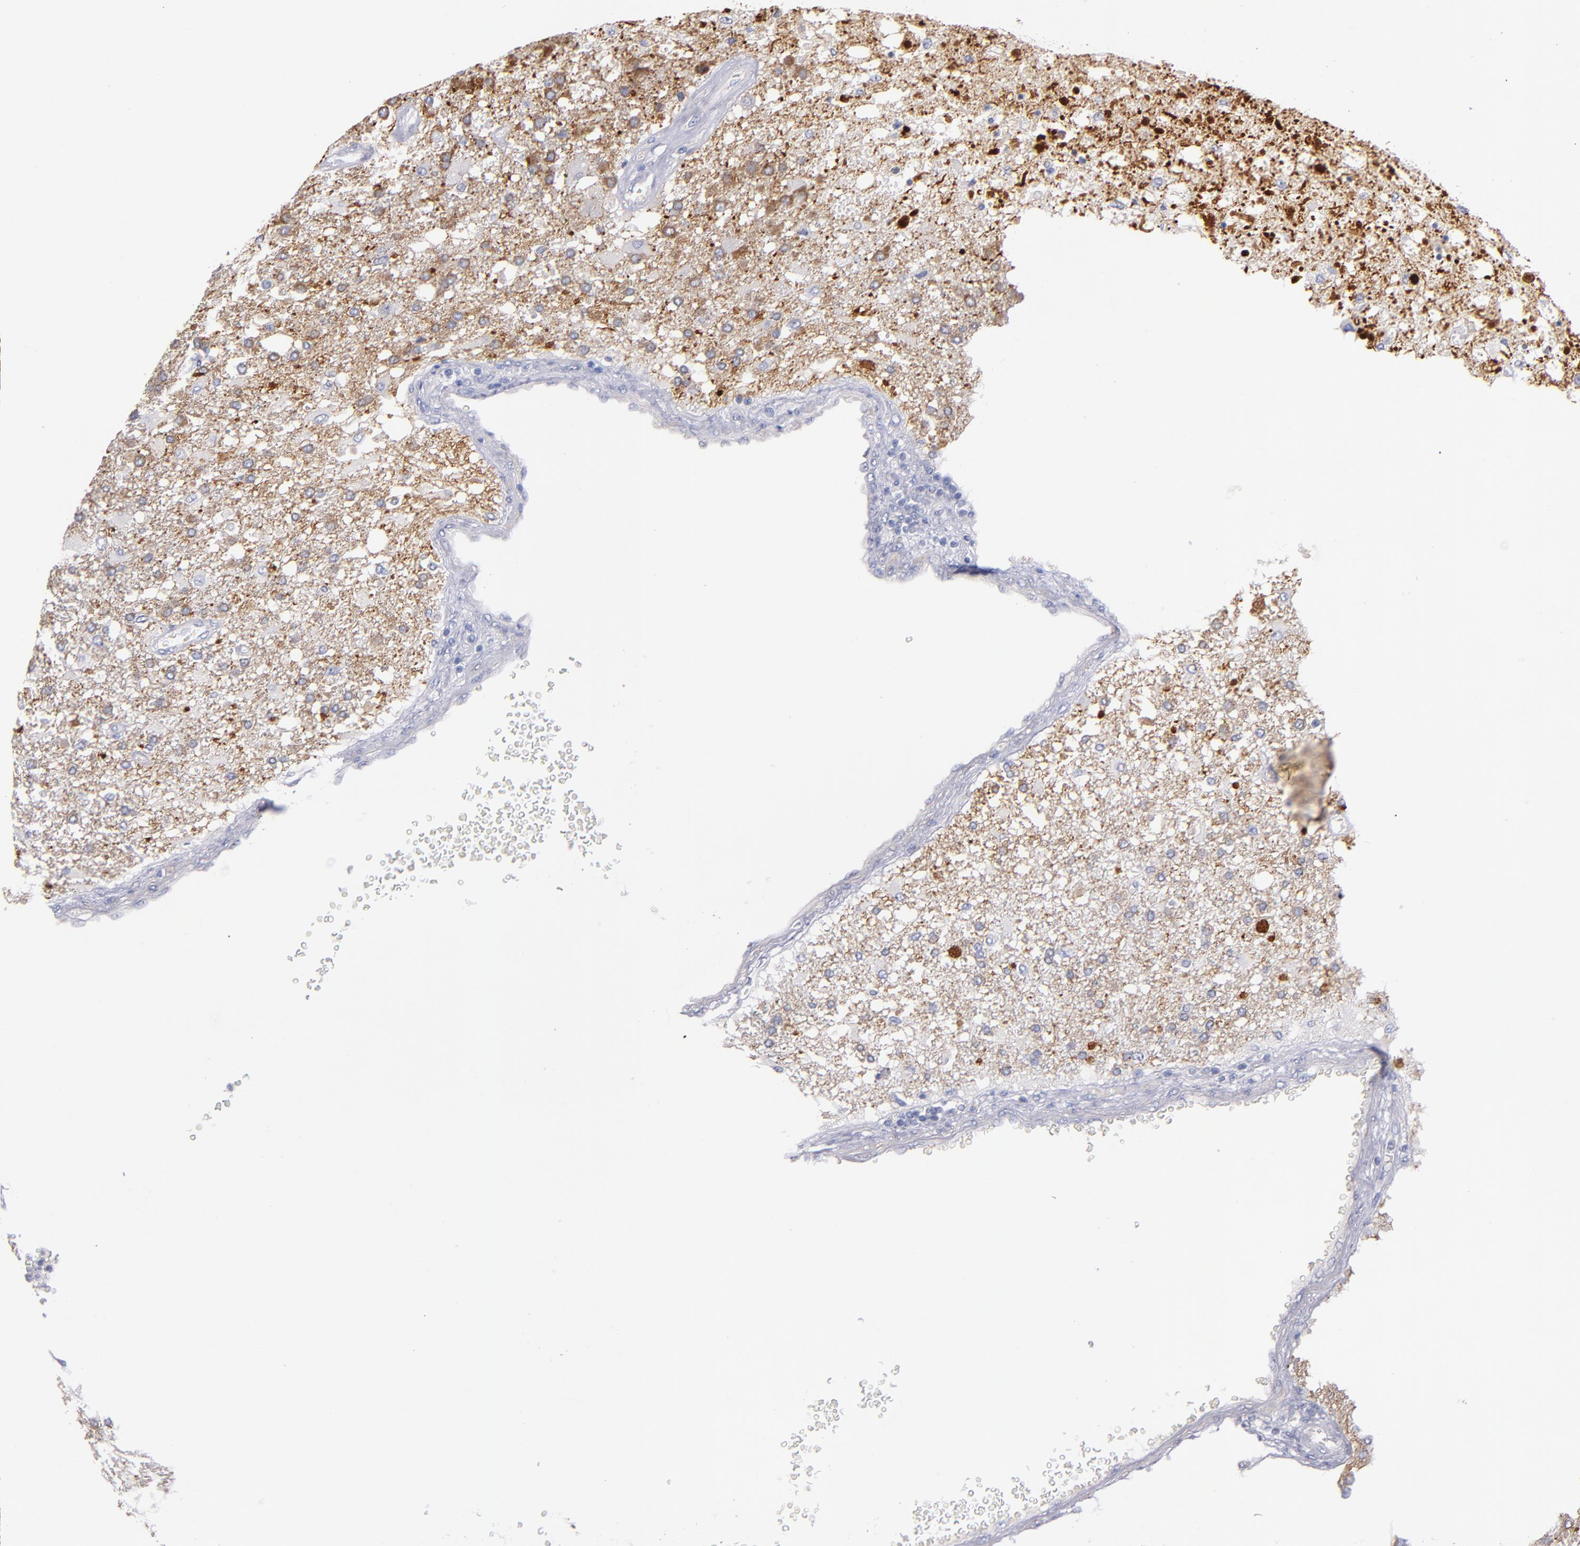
{"staining": {"intensity": "negative", "quantity": "none", "location": "none"}, "tissue": "glioma", "cell_type": "Tumor cells", "image_type": "cancer", "snomed": [{"axis": "morphology", "description": "Glioma, malignant, High grade"}, {"axis": "topography", "description": "Cerebral cortex"}], "caption": "Image shows no protein staining in tumor cells of malignant glioma (high-grade) tissue.", "gene": "CNTNAP2", "patient": {"sex": "male", "age": 79}}